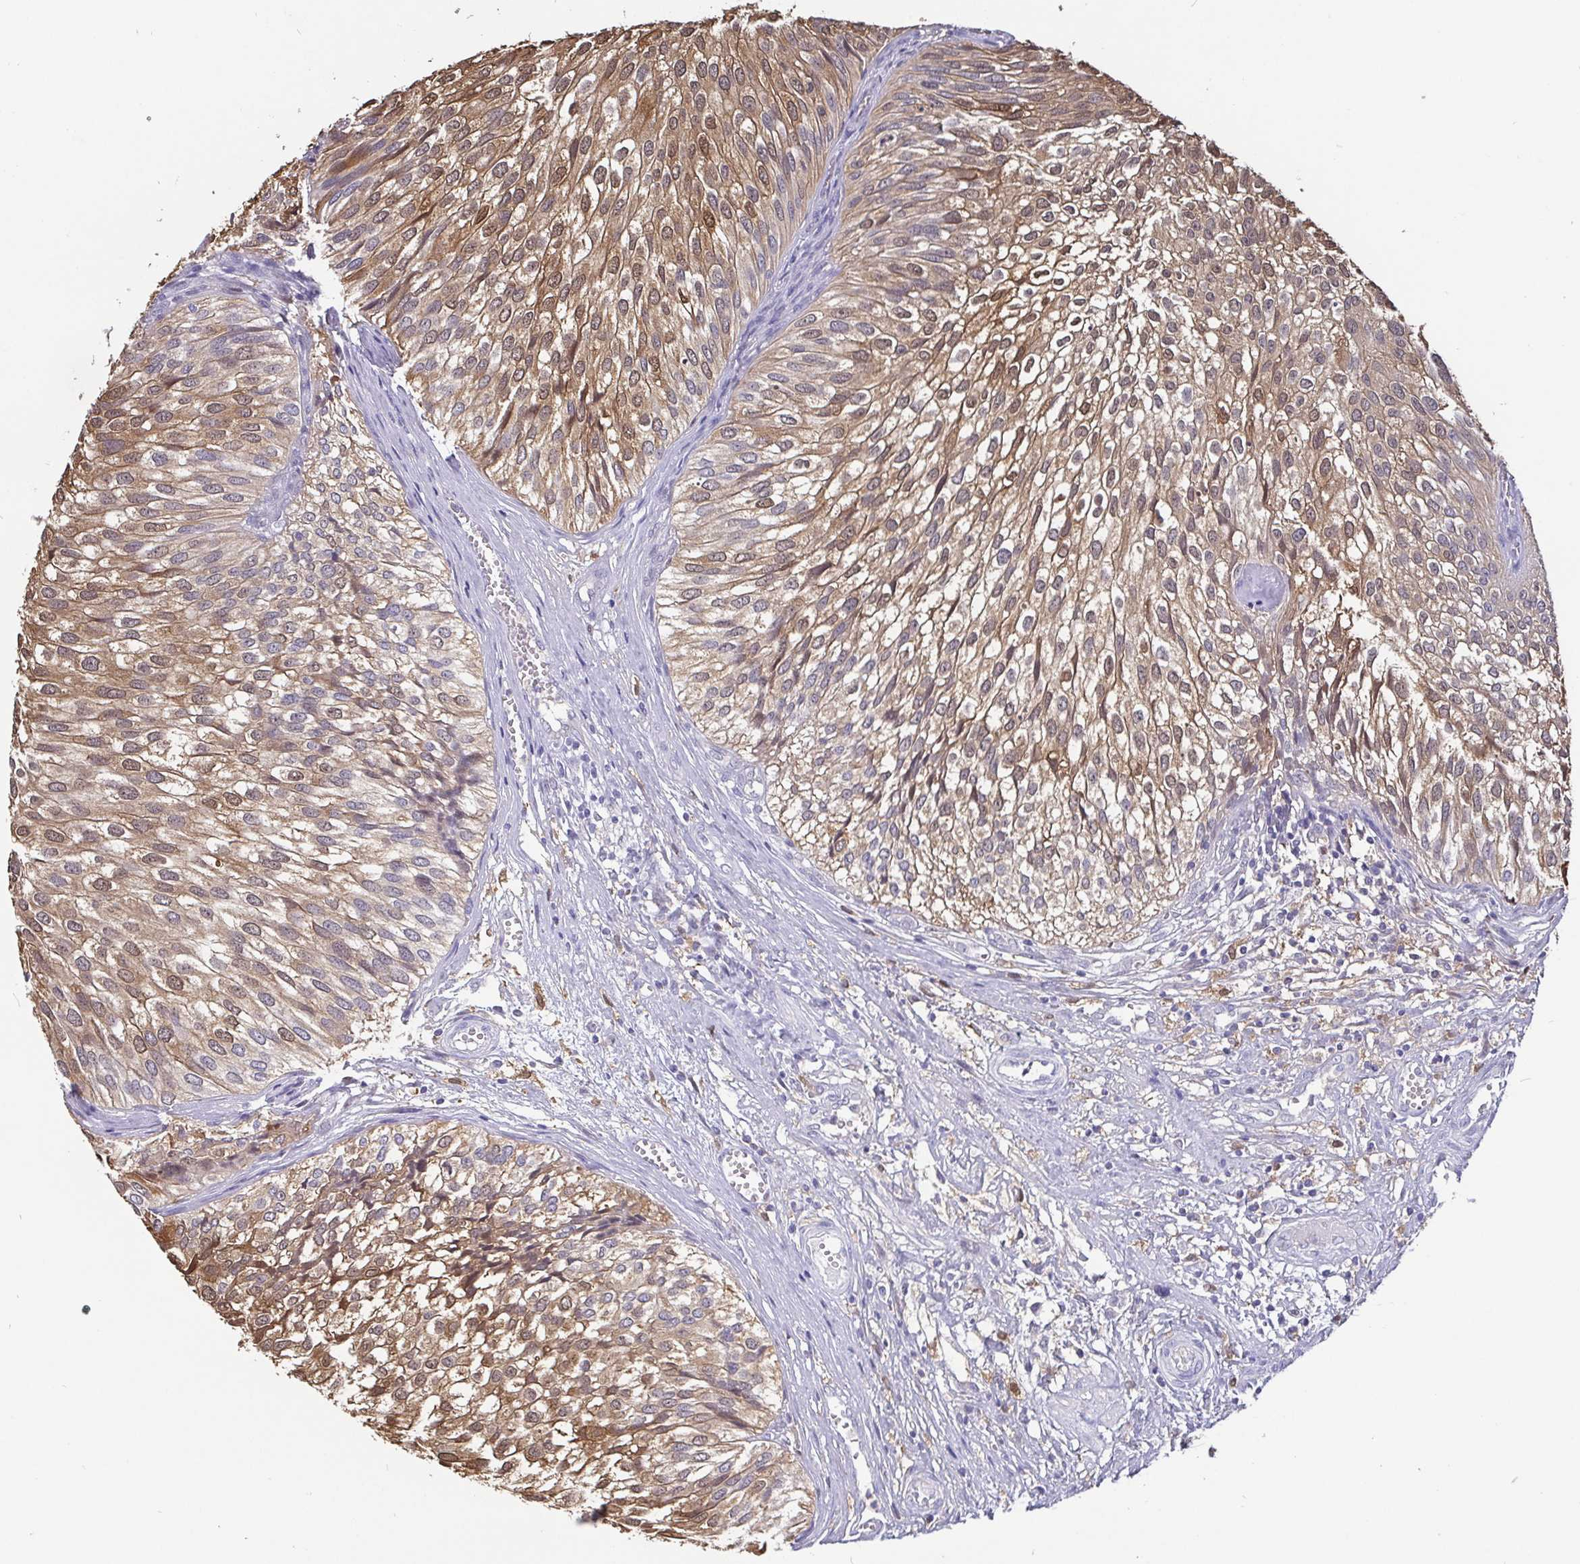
{"staining": {"intensity": "moderate", "quantity": ">75%", "location": "cytoplasmic/membranous,nuclear"}, "tissue": "urothelial cancer", "cell_type": "Tumor cells", "image_type": "cancer", "snomed": [{"axis": "morphology", "description": "Urothelial carcinoma, Low grade"}, {"axis": "topography", "description": "Urinary bladder"}], "caption": "Urothelial carcinoma (low-grade) was stained to show a protein in brown. There is medium levels of moderate cytoplasmic/membranous and nuclear expression in about >75% of tumor cells.", "gene": "IDH1", "patient": {"sex": "male", "age": 91}}